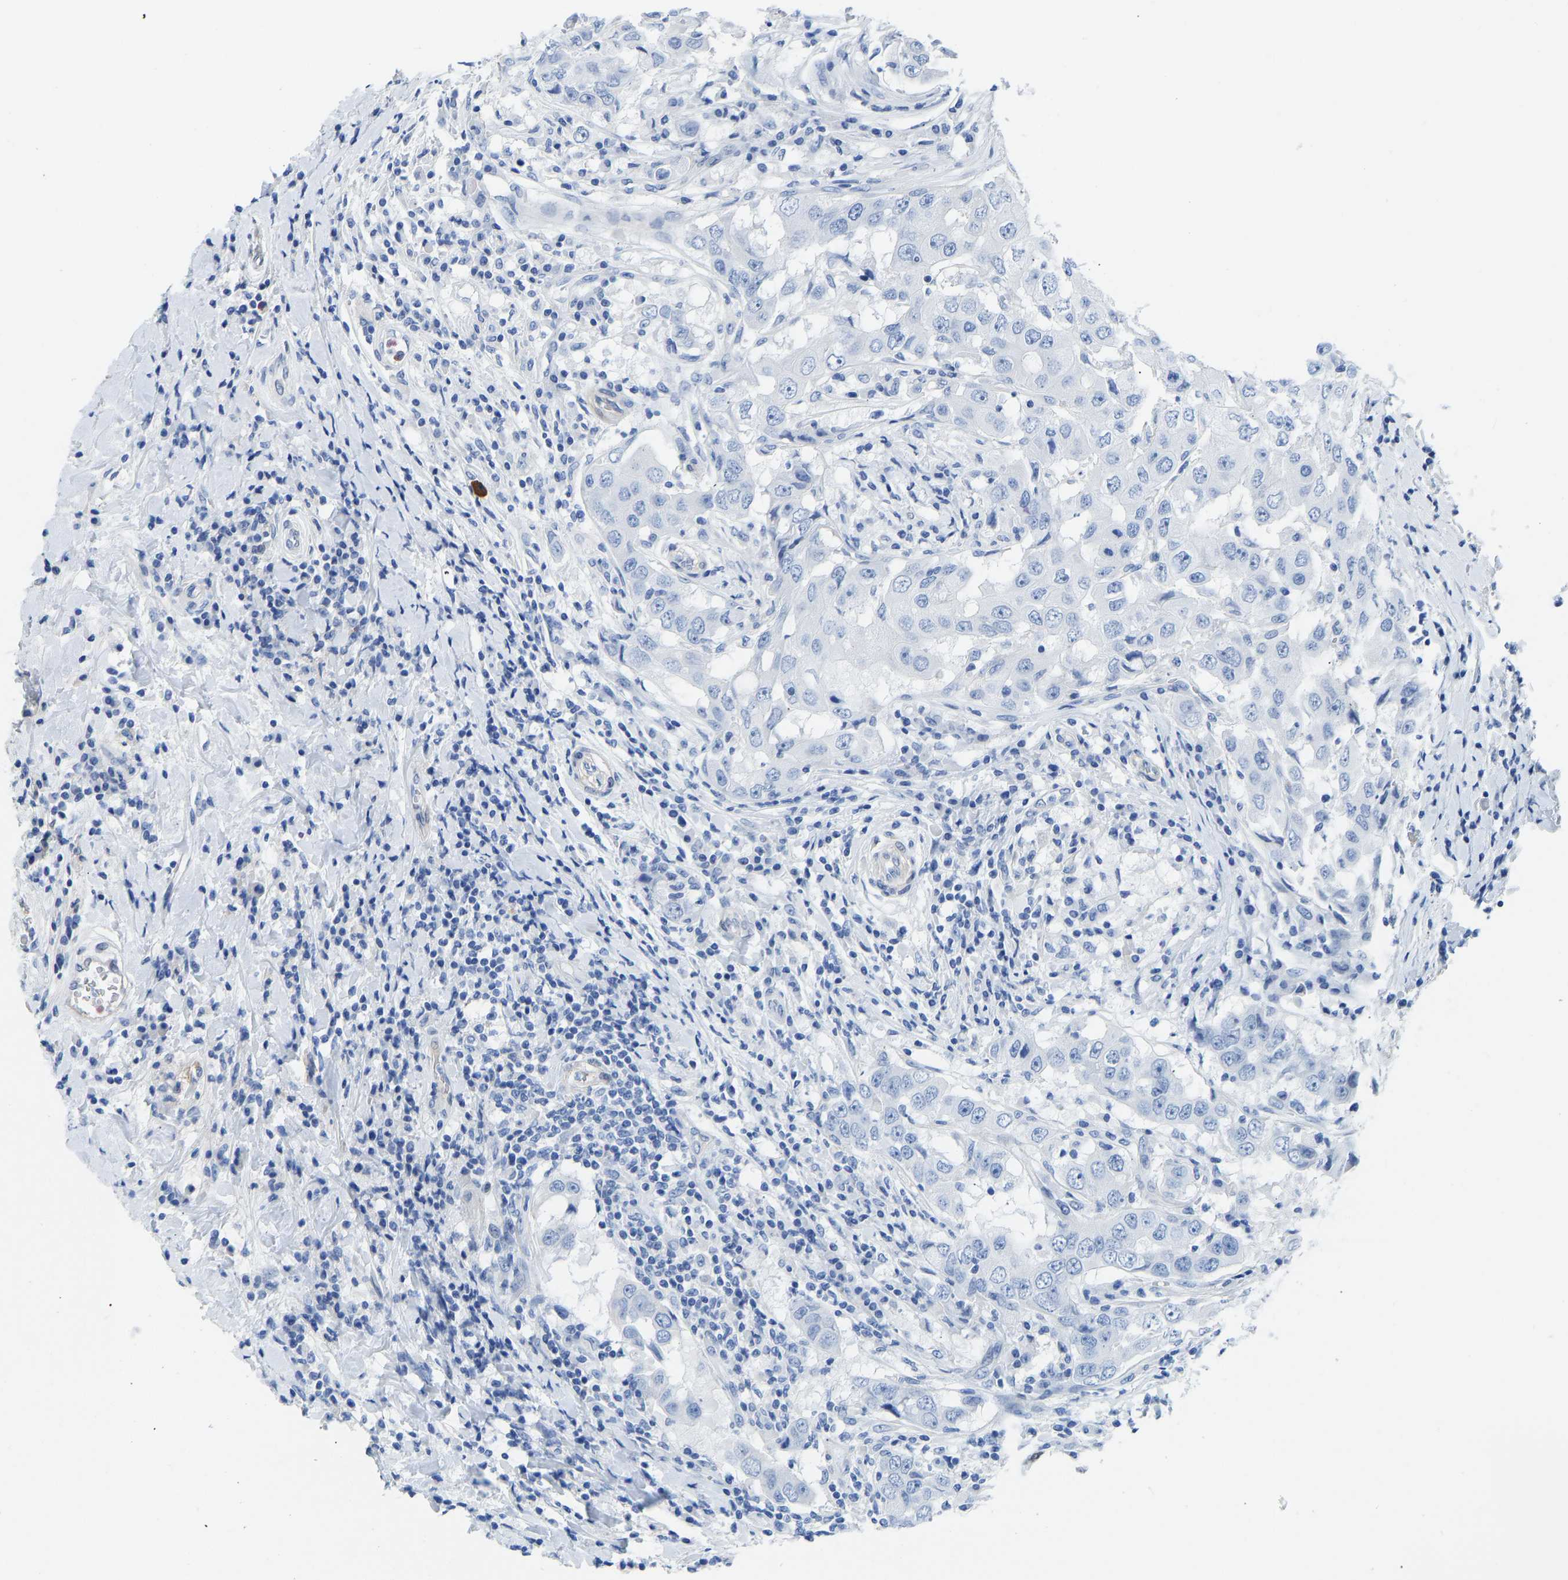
{"staining": {"intensity": "negative", "quantity": "none", "location": "none"}, "tissue": "breast cancer", "cell_type": "Tumor cells", "image_type": "cancer", "snomed": [{"axis": "morphology", "description": "Duct carcinoma"}, {"axis": "topography", "description": "Breast"}], "caption": "IHC photomicrograph of breast cancer (invasive ductal carcinoma) stained for a protein (brown), which exhibits no positivity in tumor cells.", "gene": "NKAIN3", "patient": {"sex": "female", "age": 27}}